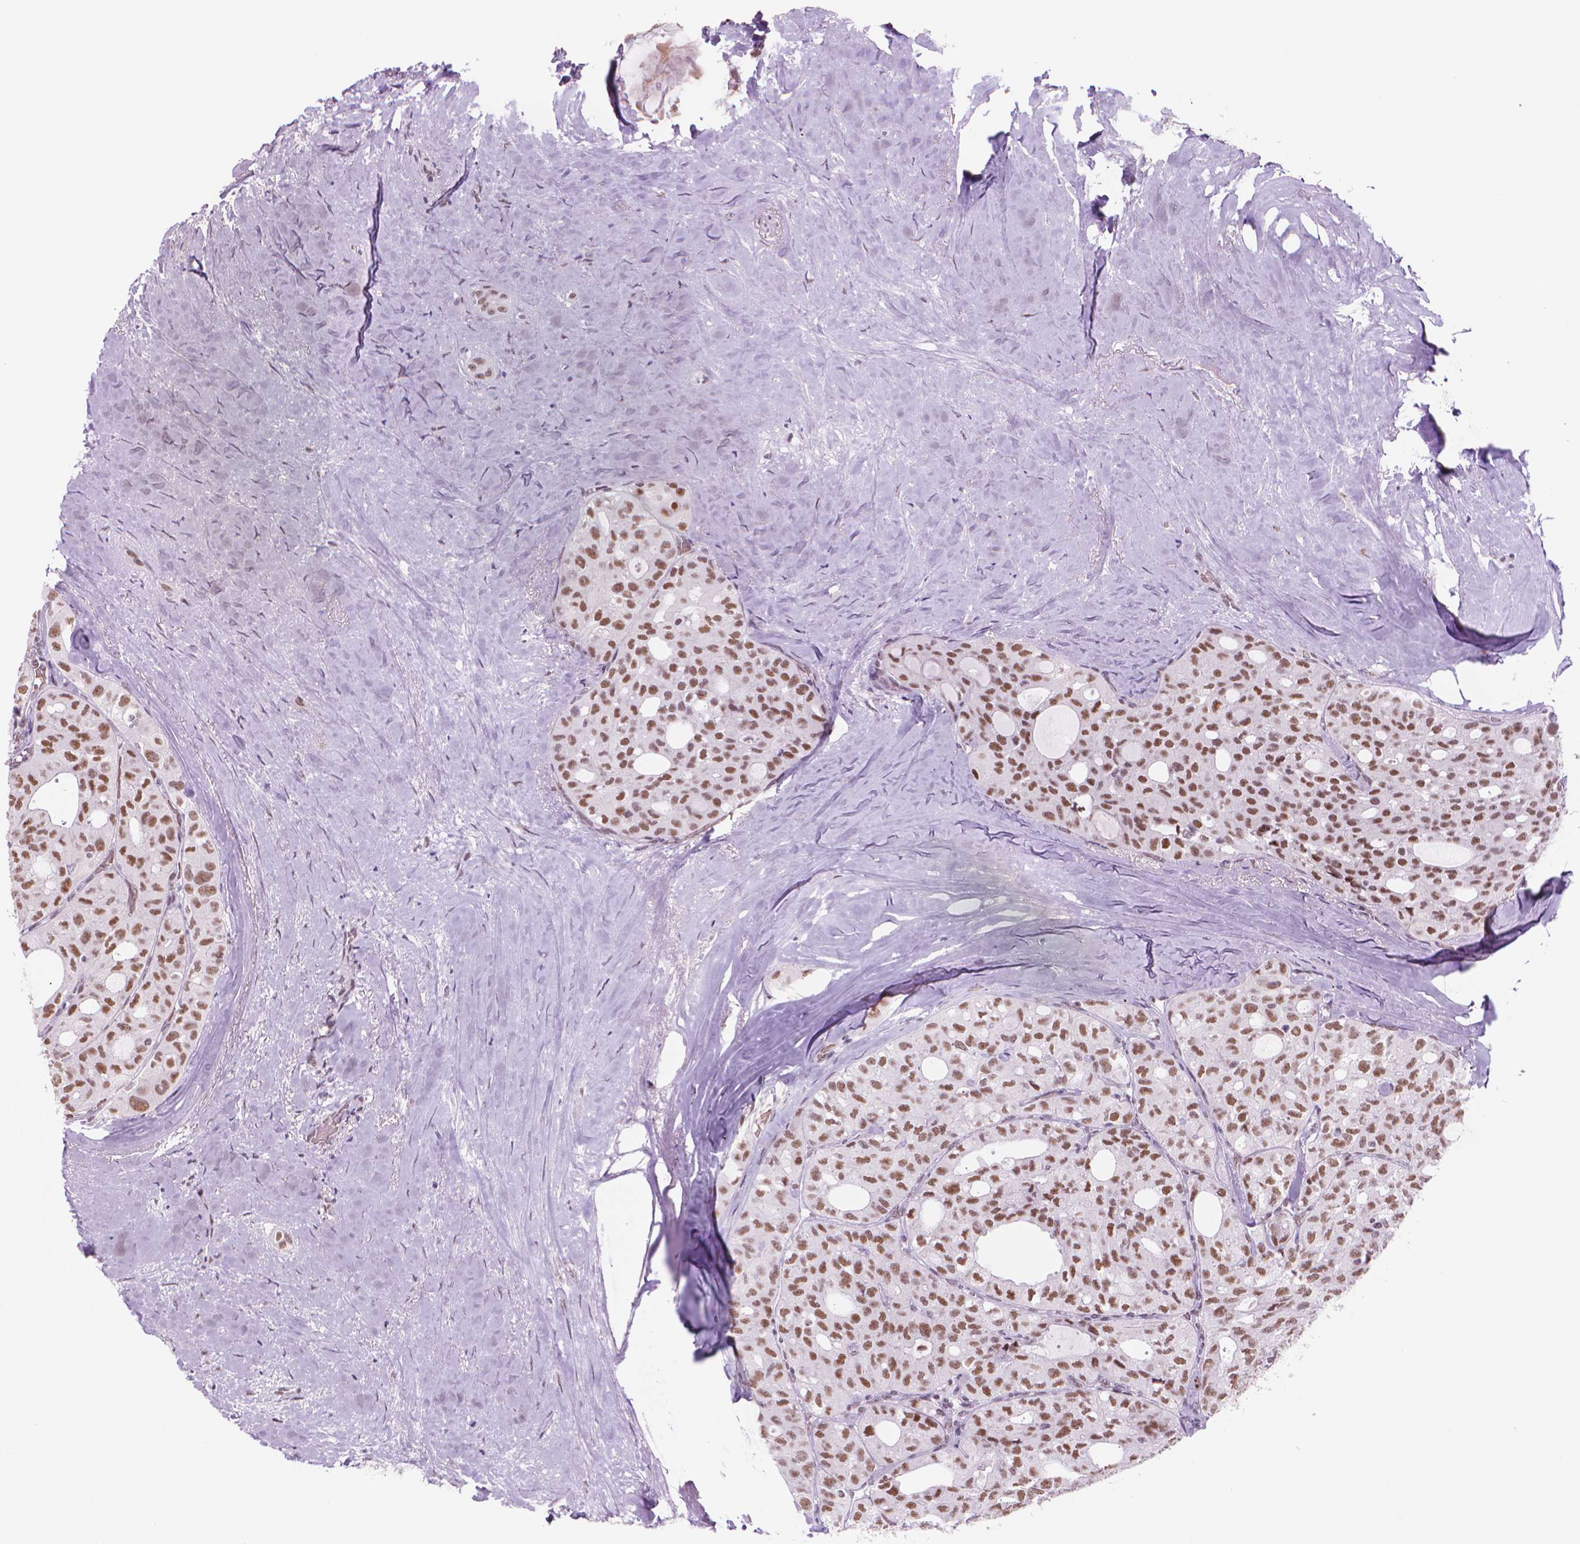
{"staining": {"intensity": "moderate", "quantity": ">75%", "location": "nuclear"}, "tissue": "thyroid cancer", "cell_type": "Tumor cells", "image_type": "cancer", "snomed": [{"axis": "morphology", "description": "Follicular adenoma carcinoma, NOS"}, {"axis": "topography", "description": "Thyroid gland"}], "caption": "Immunohistochemical staining of human thyroid cancer (follicular adenoma carcinoma) exhibits moderate nuclear protein positivity in approximately >75% of tumor cells. The protein of interest is shown in brown color, while the nuclei are stained blue.", "gene": "POLR3D", "patient": {"sex": "male", "age": 75}}